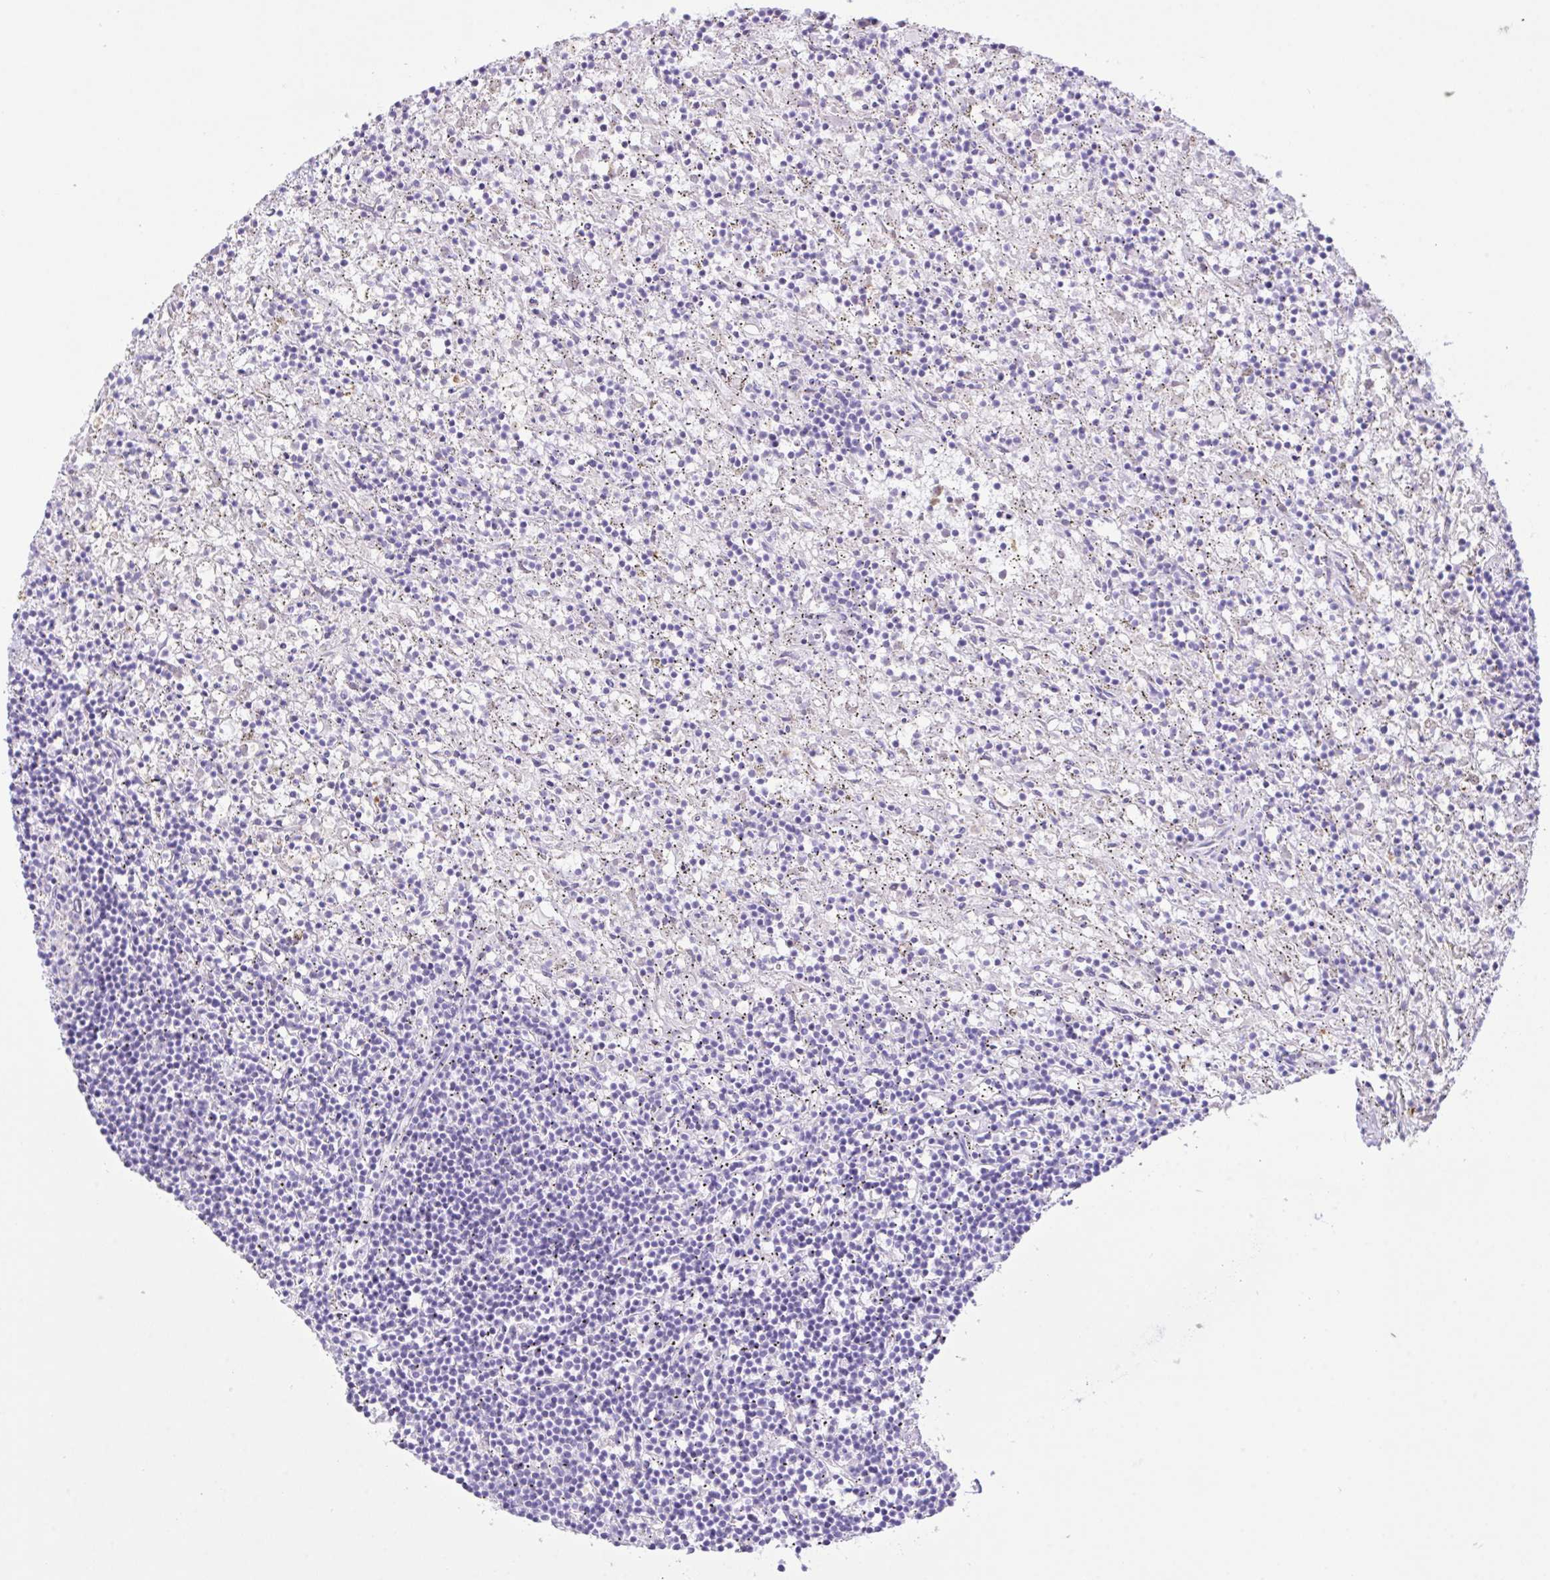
{"staining": {"intensity": "negative", "quantity": "none", "location": "none"}, "tissue": "lymphoma", "cell_type": "Tumor cells", "image_type": "cancer", "snomed": [{"axis": "morphology", "description": "Malignant lymphoma, non-Hodgkin's type, Low grade"}, {"axis": "topography", "description": "Spleen"}], "caption": "Immunohistochemistry micrograph of neoplastic tissue: human malignant lymphoma, non-Hodgkin's type (low-grade) stained with DAB displays no significant protein expression in tumor cells. (DAB (3,3'-diaminobenzidine) IHC, high magnification).", "gene": "CST11", "patient": {"sex": "male", "age": 76}}